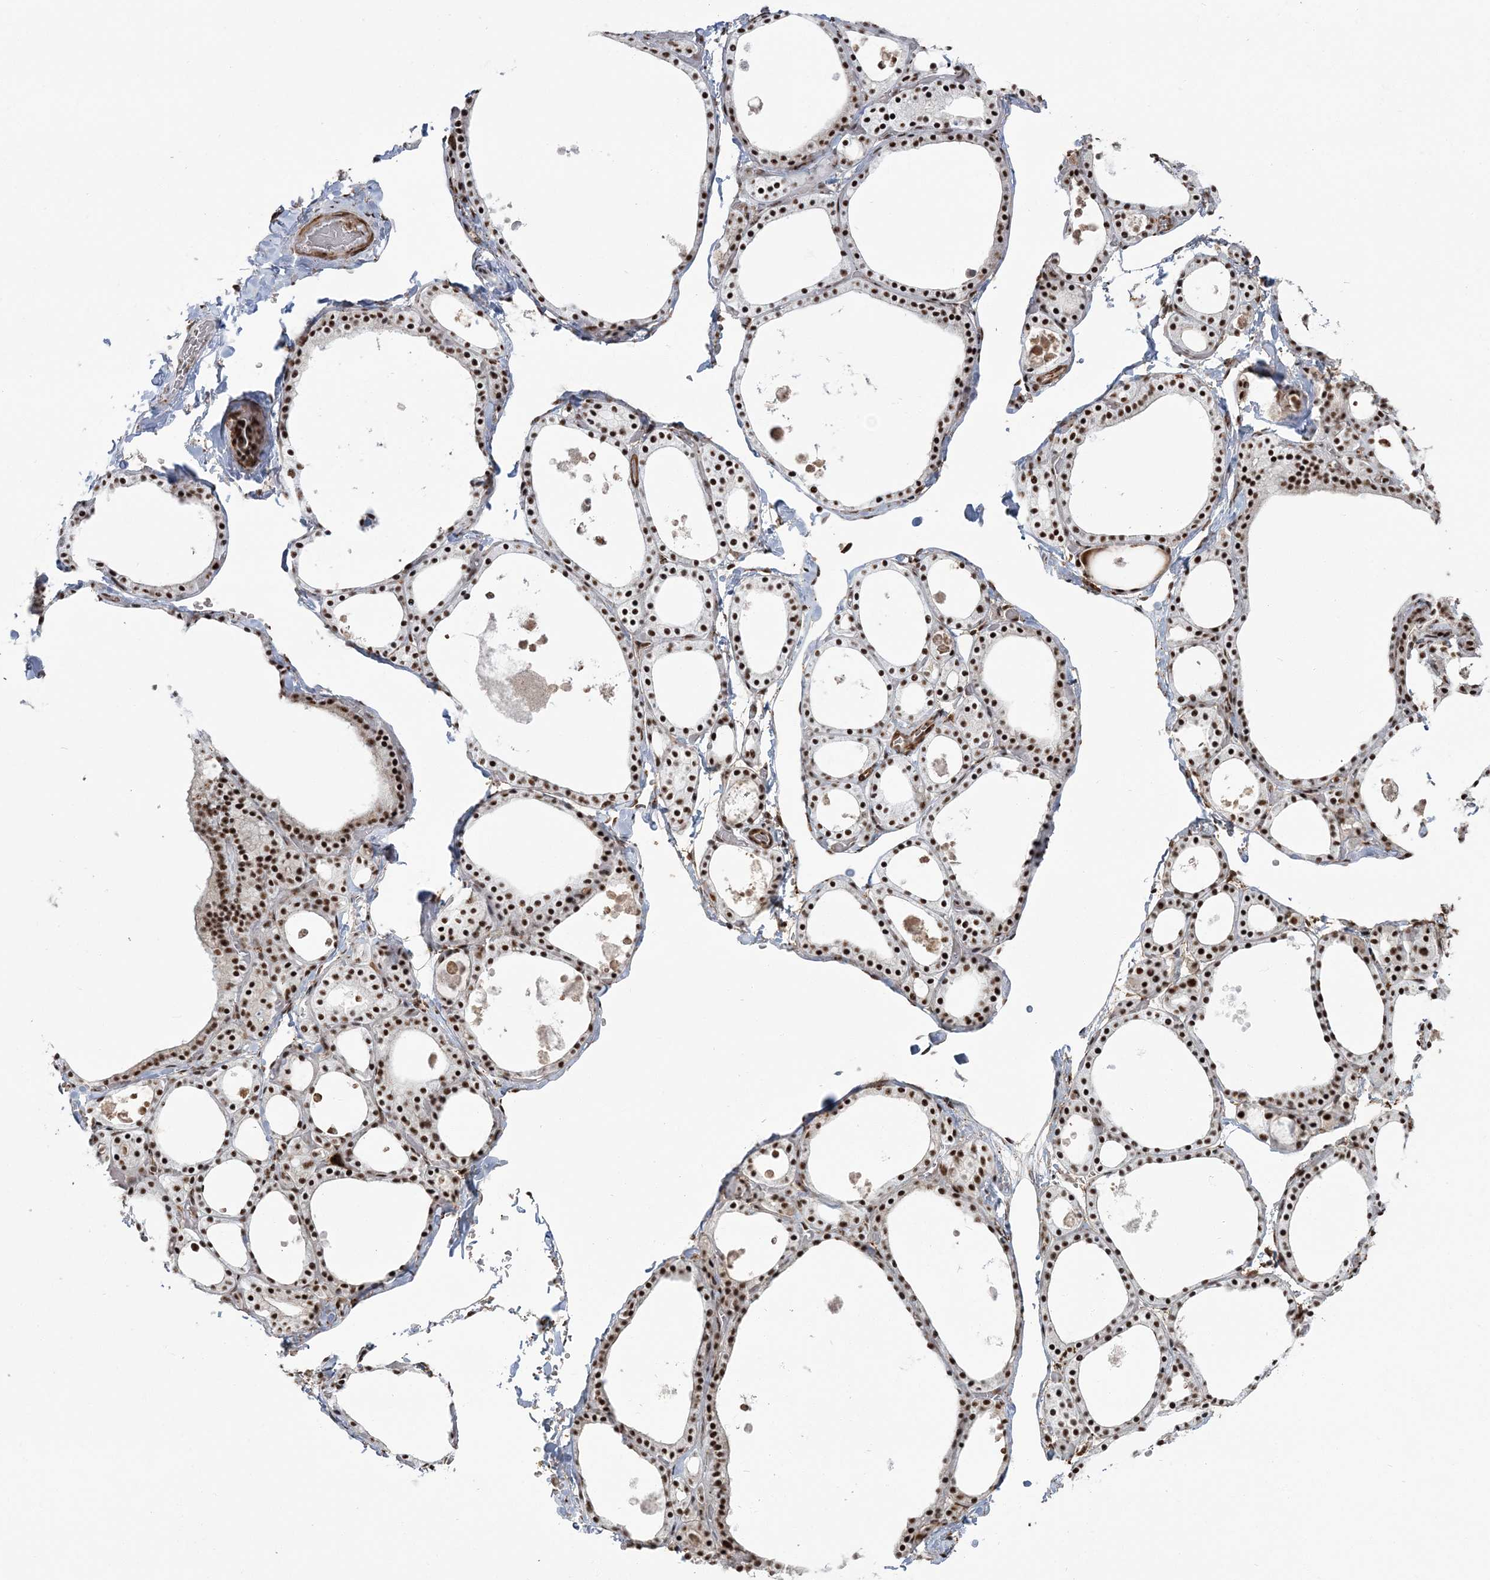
{"staining": {"intensity": "strong", "quantity": ">75%", "location": "nuclear"}, "tissue": "thyroid gland", "cell_type": "Glandular cells", "image_type": "normal", "snomed": [{"axis": "morphology", "description": "Normal tissue, NOS"}, {"axis": "topography", "description": "Thyroid gland"}], "caption": "Glandular cells display high levels of strong nuclear expression in about >75% of cells in normal thyroid gland. (DAB (3,3'-diaminobenzidine) IHC with brightfield microscopy, high magnification).", "gene": "DDX46", "patient": {"sex": "male", "age": 56}}